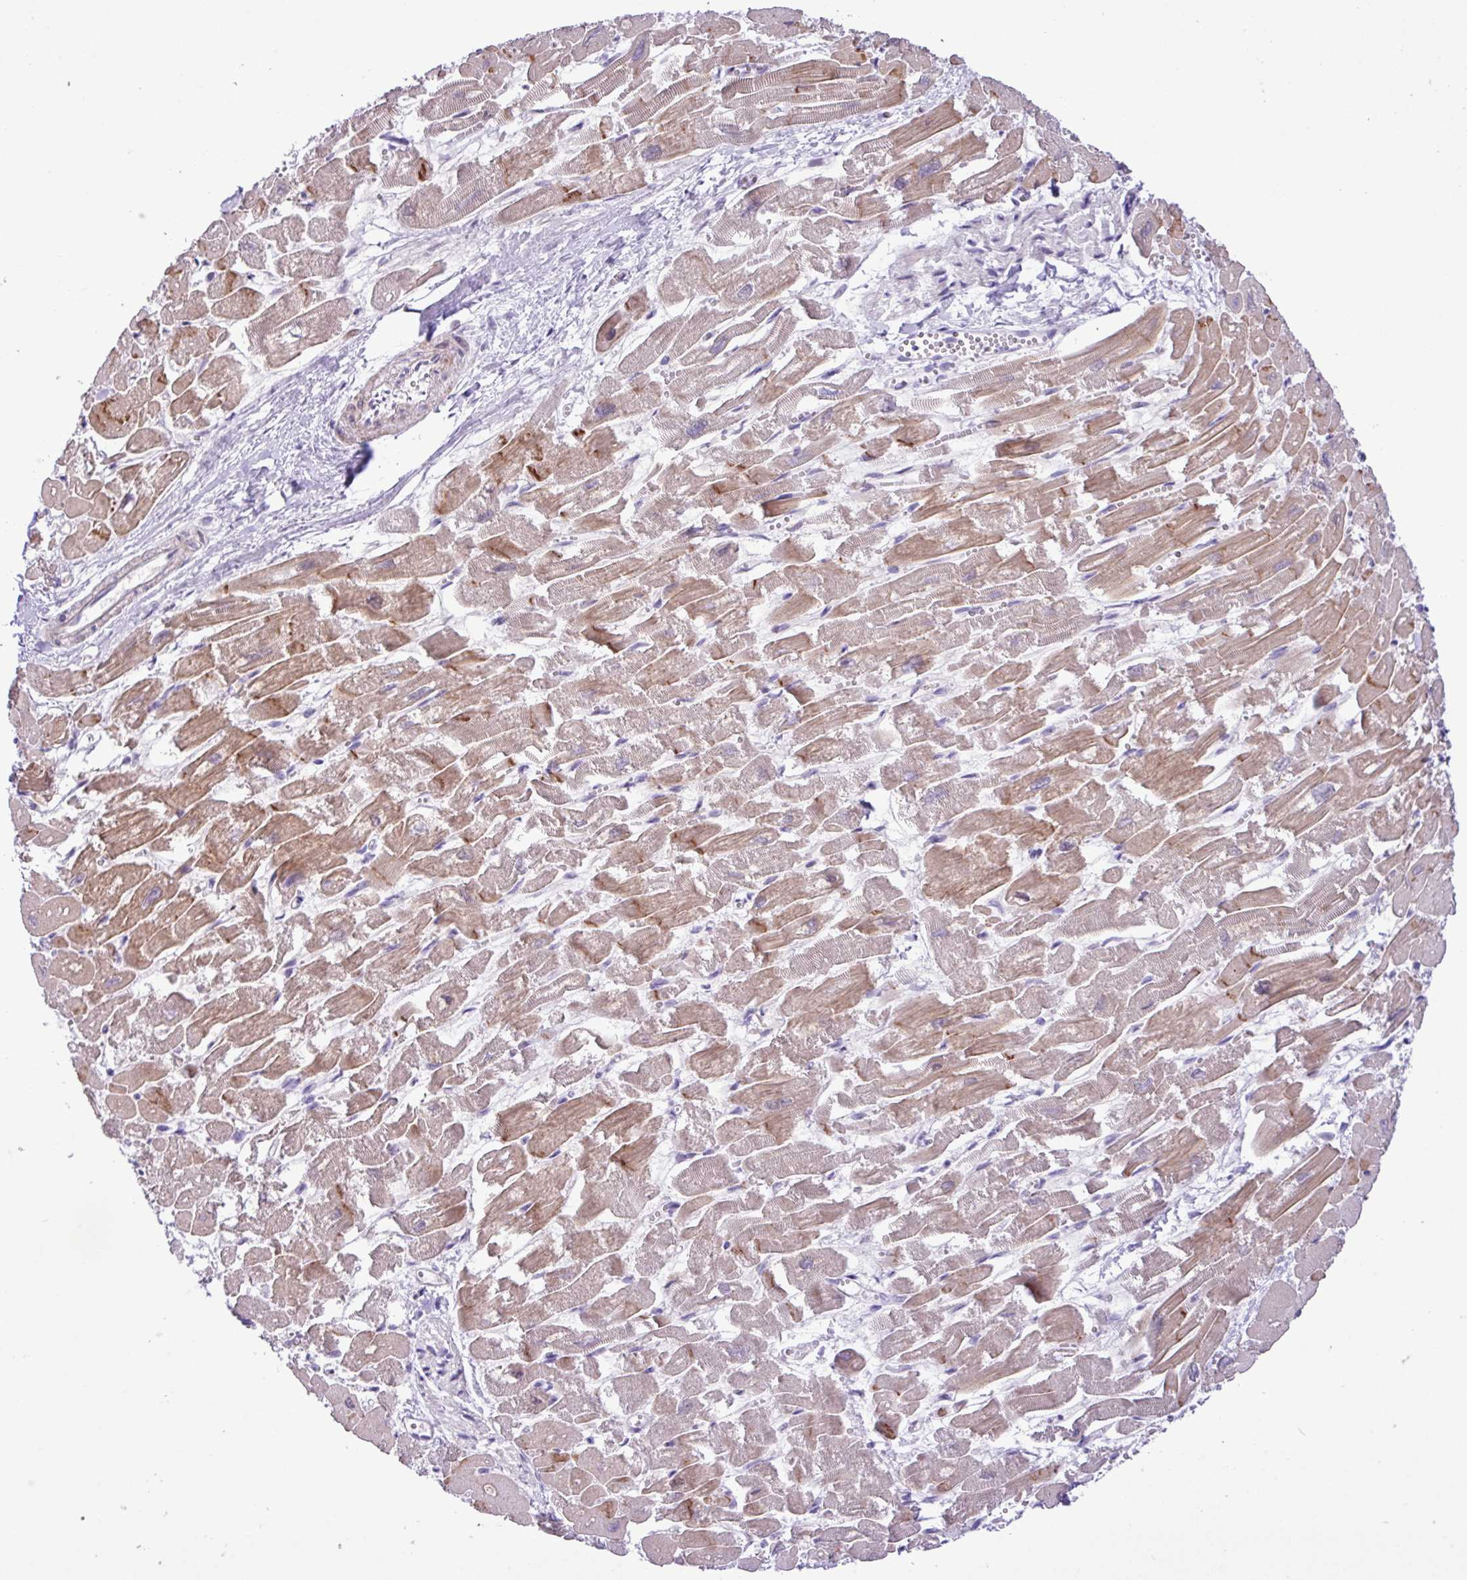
{"staining": {"intensity": "moderate", "quantity": ">75%", "location": "cytoplasmic/membranous"}, "tissue": "heart muscle", "cell_type": "Cardiomyocytes", "image_type": "normal", "snomed": [{"axis": "morphology", "description": "Normal tissue, NOS"}, {"axis": "topography", "description": "Heart"}], "caption": "Protein staining reveals moderate cytoplasmic/membranous positivity in approximately >75% of cardiomyocytes in unremarkable heart muscle. (Stains: DAB (3,3'-diaminobenzidine) in brown, nuclei in blue, Microscopy: brightfield microscopy at high magnification).", "gene": "YLPM1", "patient": {"sex": "male", "age": 54}}